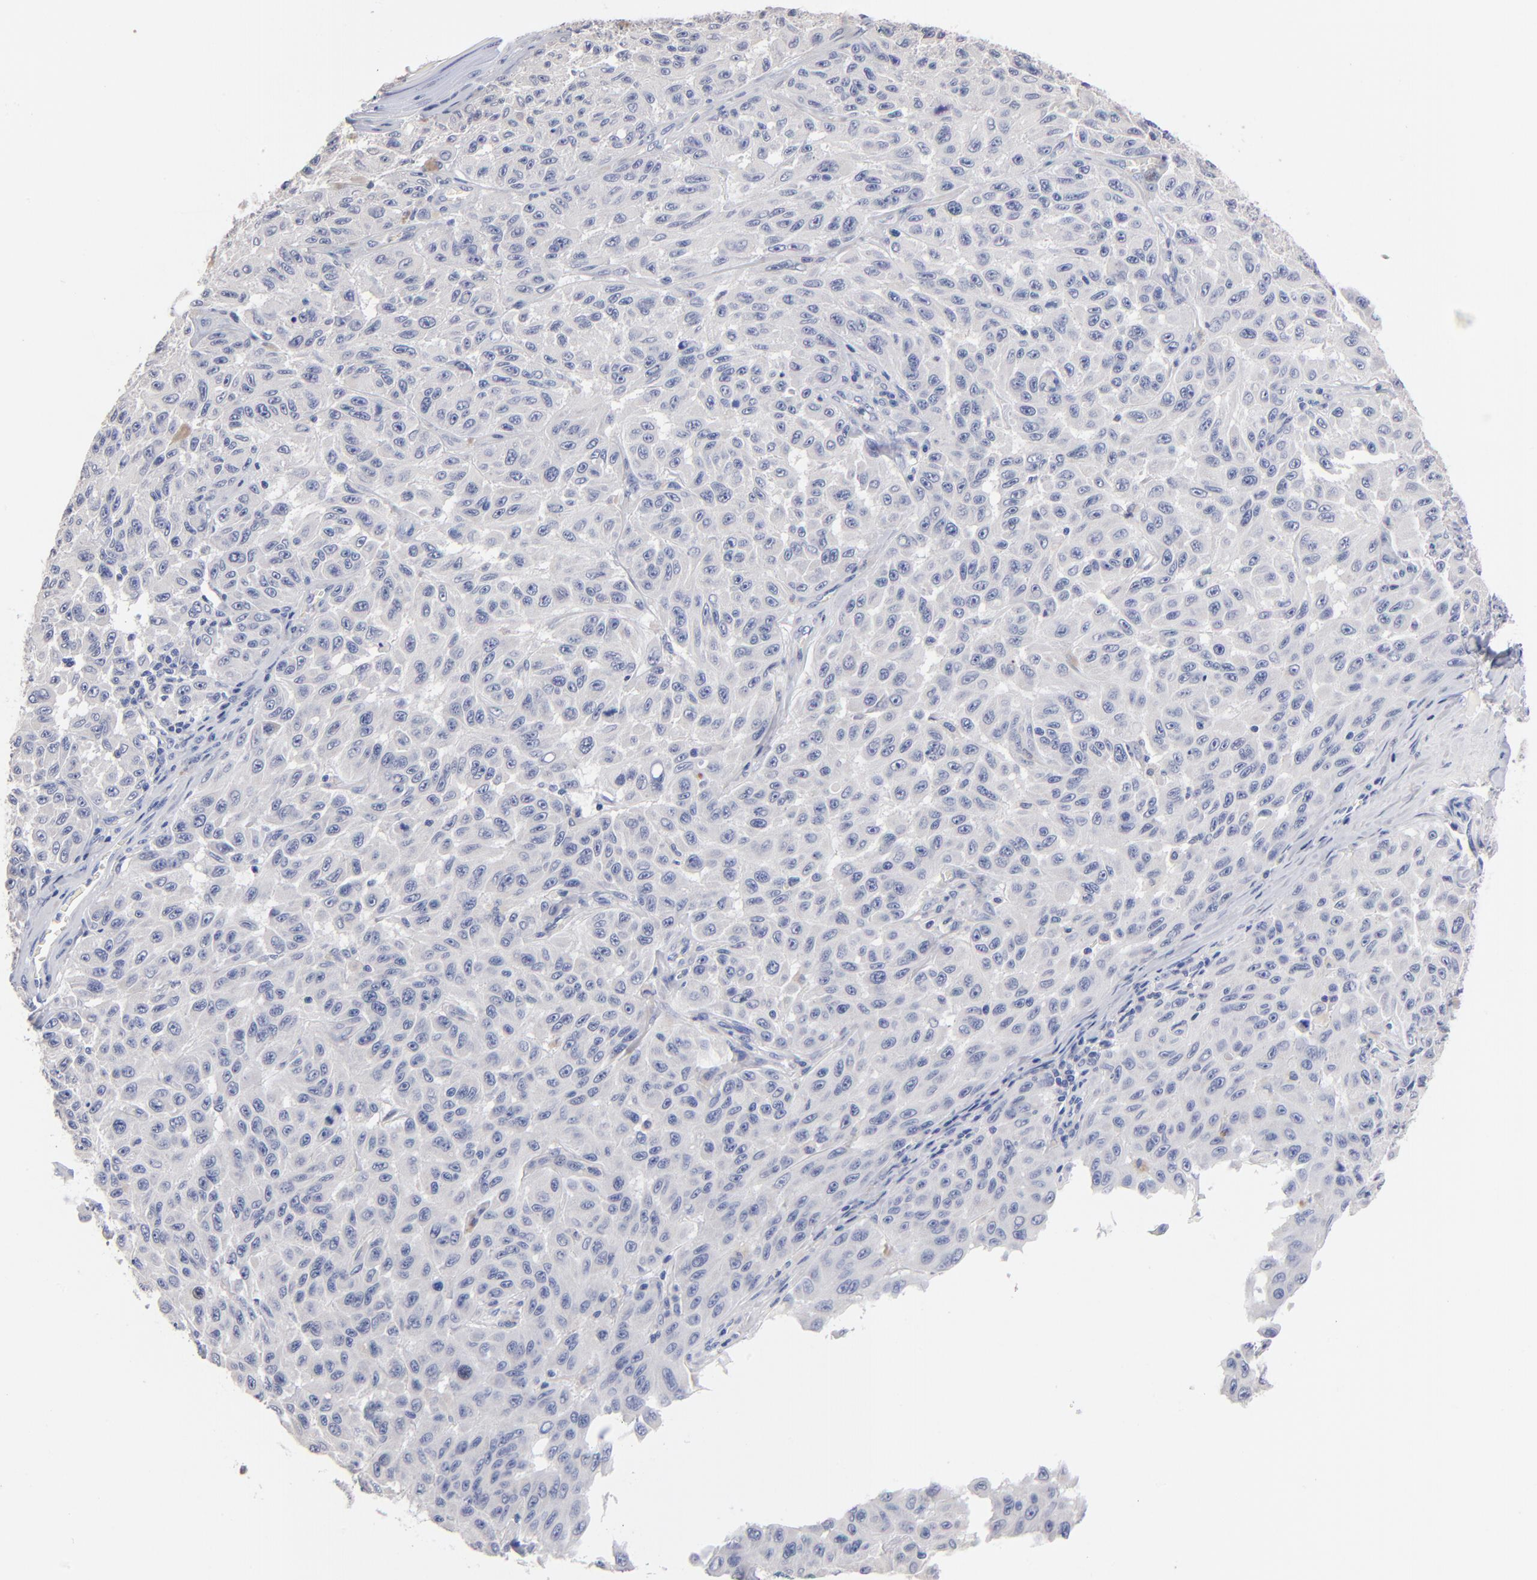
{"staining": {"intensity": "negative", "quantity": "none", "location": "none"}, "tissue": "melanoma", "cell_type": "Tumor cells", "image_type": "cancer", "snomed": [{"axis": "morphology", "description": "Malignant melanoma, NOS"}, {"axis": "topography", "description": "Skin"}], "caption": "DAB (3,3'-diaminobenzidine) immunohistochemical staining of human melanoma reveals no significant positivity in tumor cells.", "gene": "ITGA8", "patient": {"sex": "male", "age": 30}}